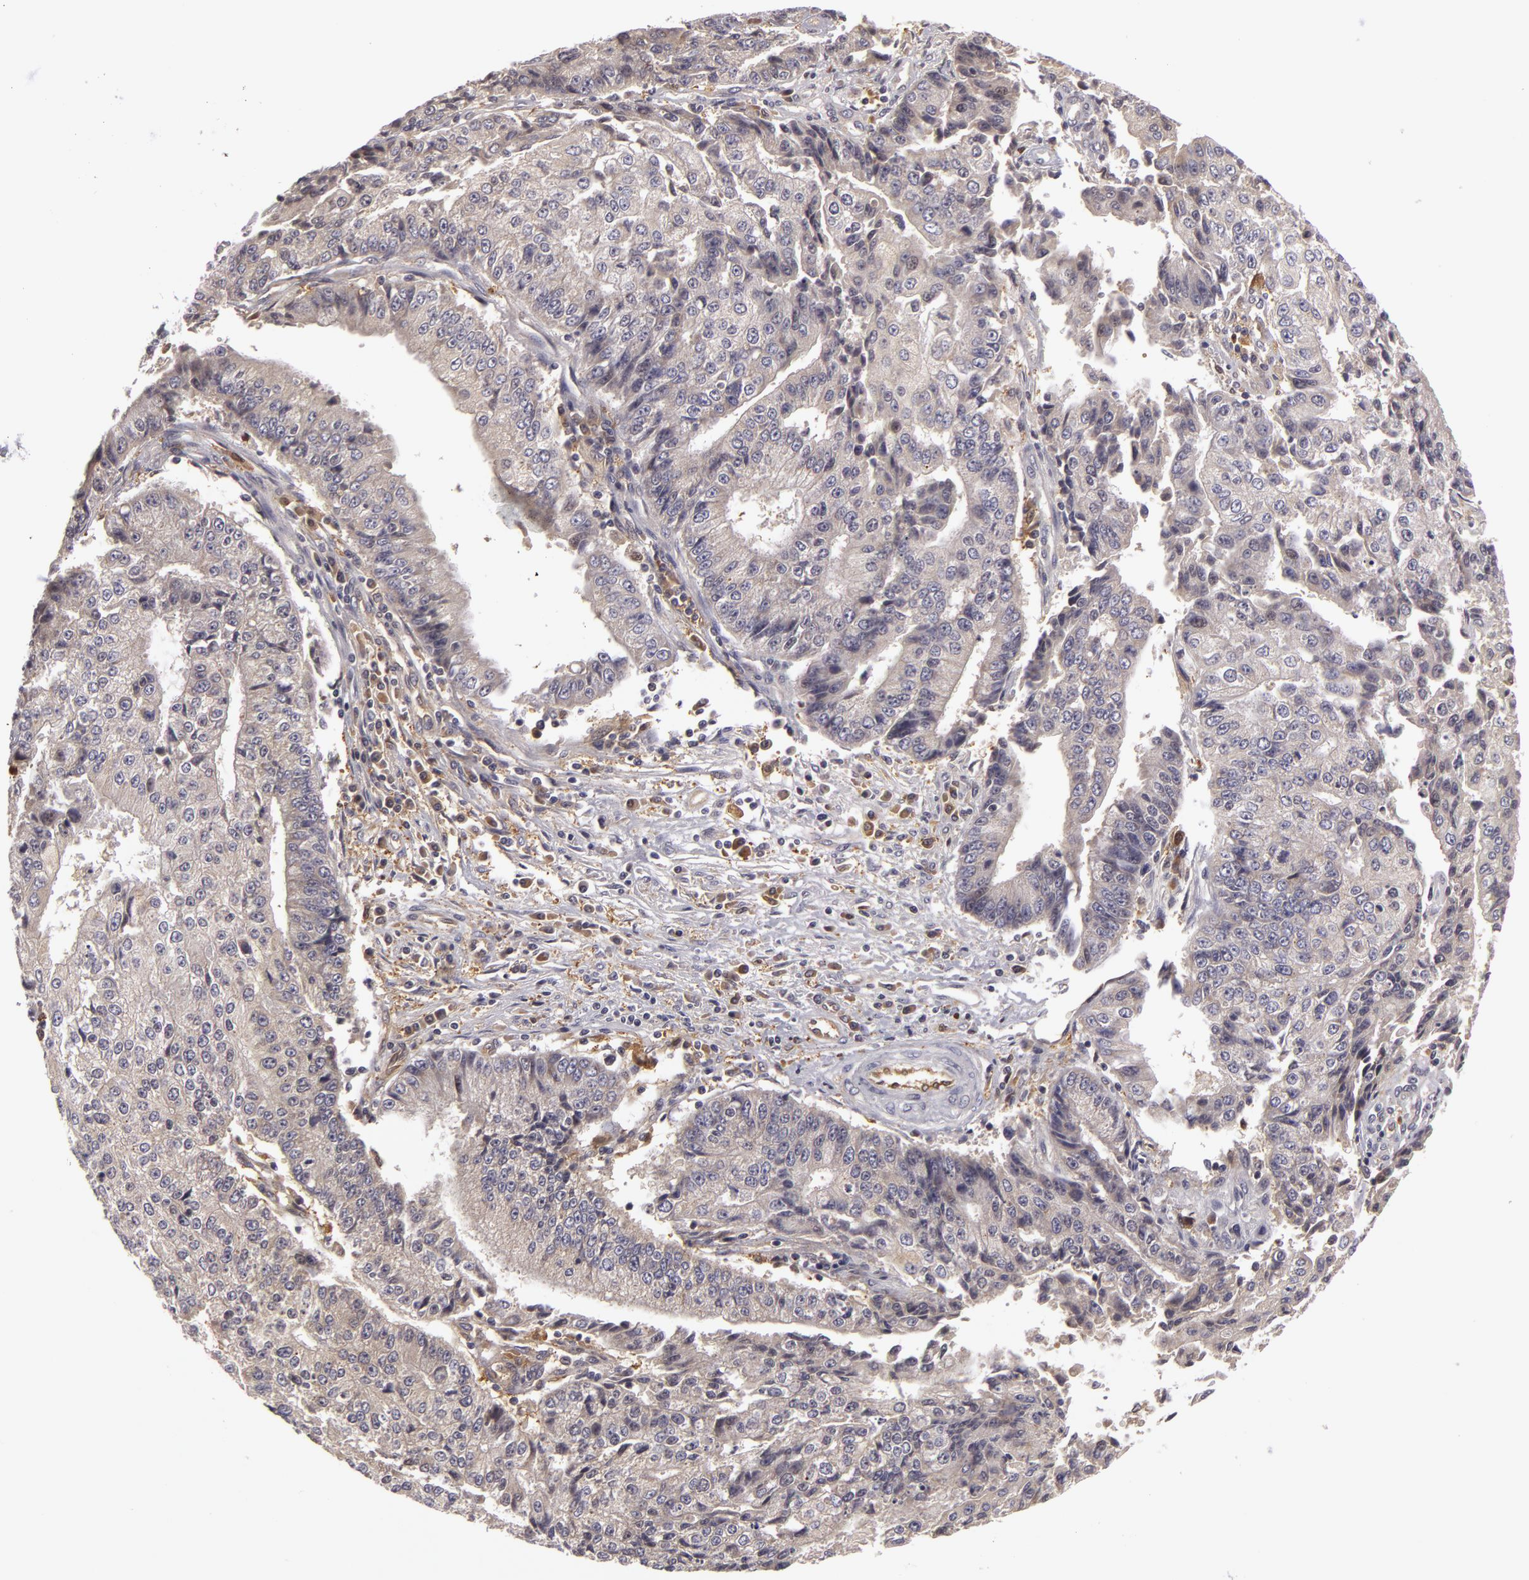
{"staining": {"intensity": "negative", "quantity": "none", "location": "none"}, "tissue": "endometrial cancer", "cell_type": "Tumor cells", "image_type": "cancer", "snomed": [{"axis": "morphology", "description": "Adenocarcinoma, NOS"}, {"axis": "topography", "description": "Endometrium"}], "caption": "Endometrial adenocarcinoma was stained to show a protein in brown. There is no significant staining in tumor cells.", "gene": "ZNF229", "patient": {"sex": "female", "age": 75}}